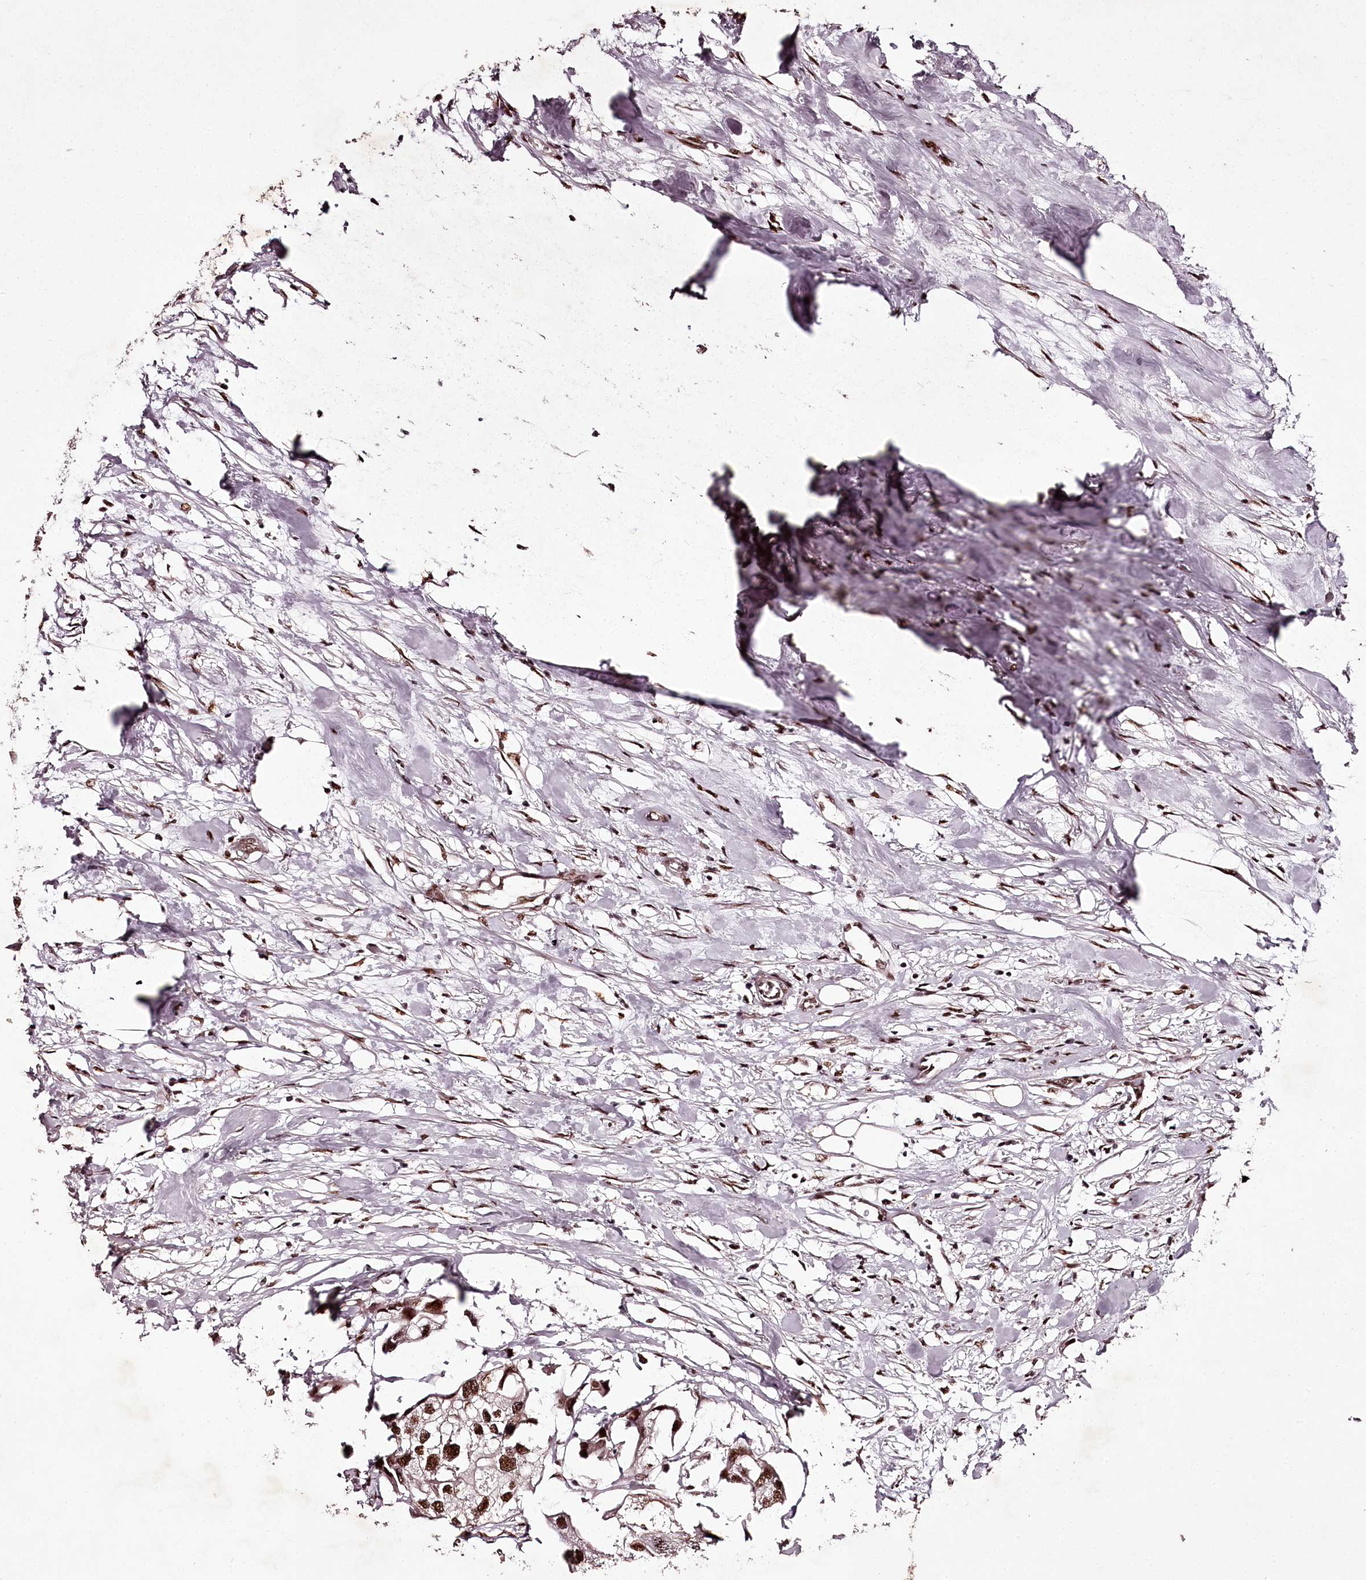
{"staining": {"intensity": "moderate", "quantity": ">75%", "location": "nuclear"}, "tissue": "urothelial cancer", "cell_type": "Tumor cells", "image_type": "cancer", "snomed": [{"axis": "morphology", "description": "Urothelial carcinoma, High grade"}, {"axis": "topography", "description": "Urinary bladder"}], "caption": "Tumor cells reveal medium levels of moderate nuclear expression in approximately >75% of cells in high-grade urothelial carcinoma. Nuclei are stained in blue.", "gene": "PSPC1", "patient": {"sex": "male", "age": 64}}